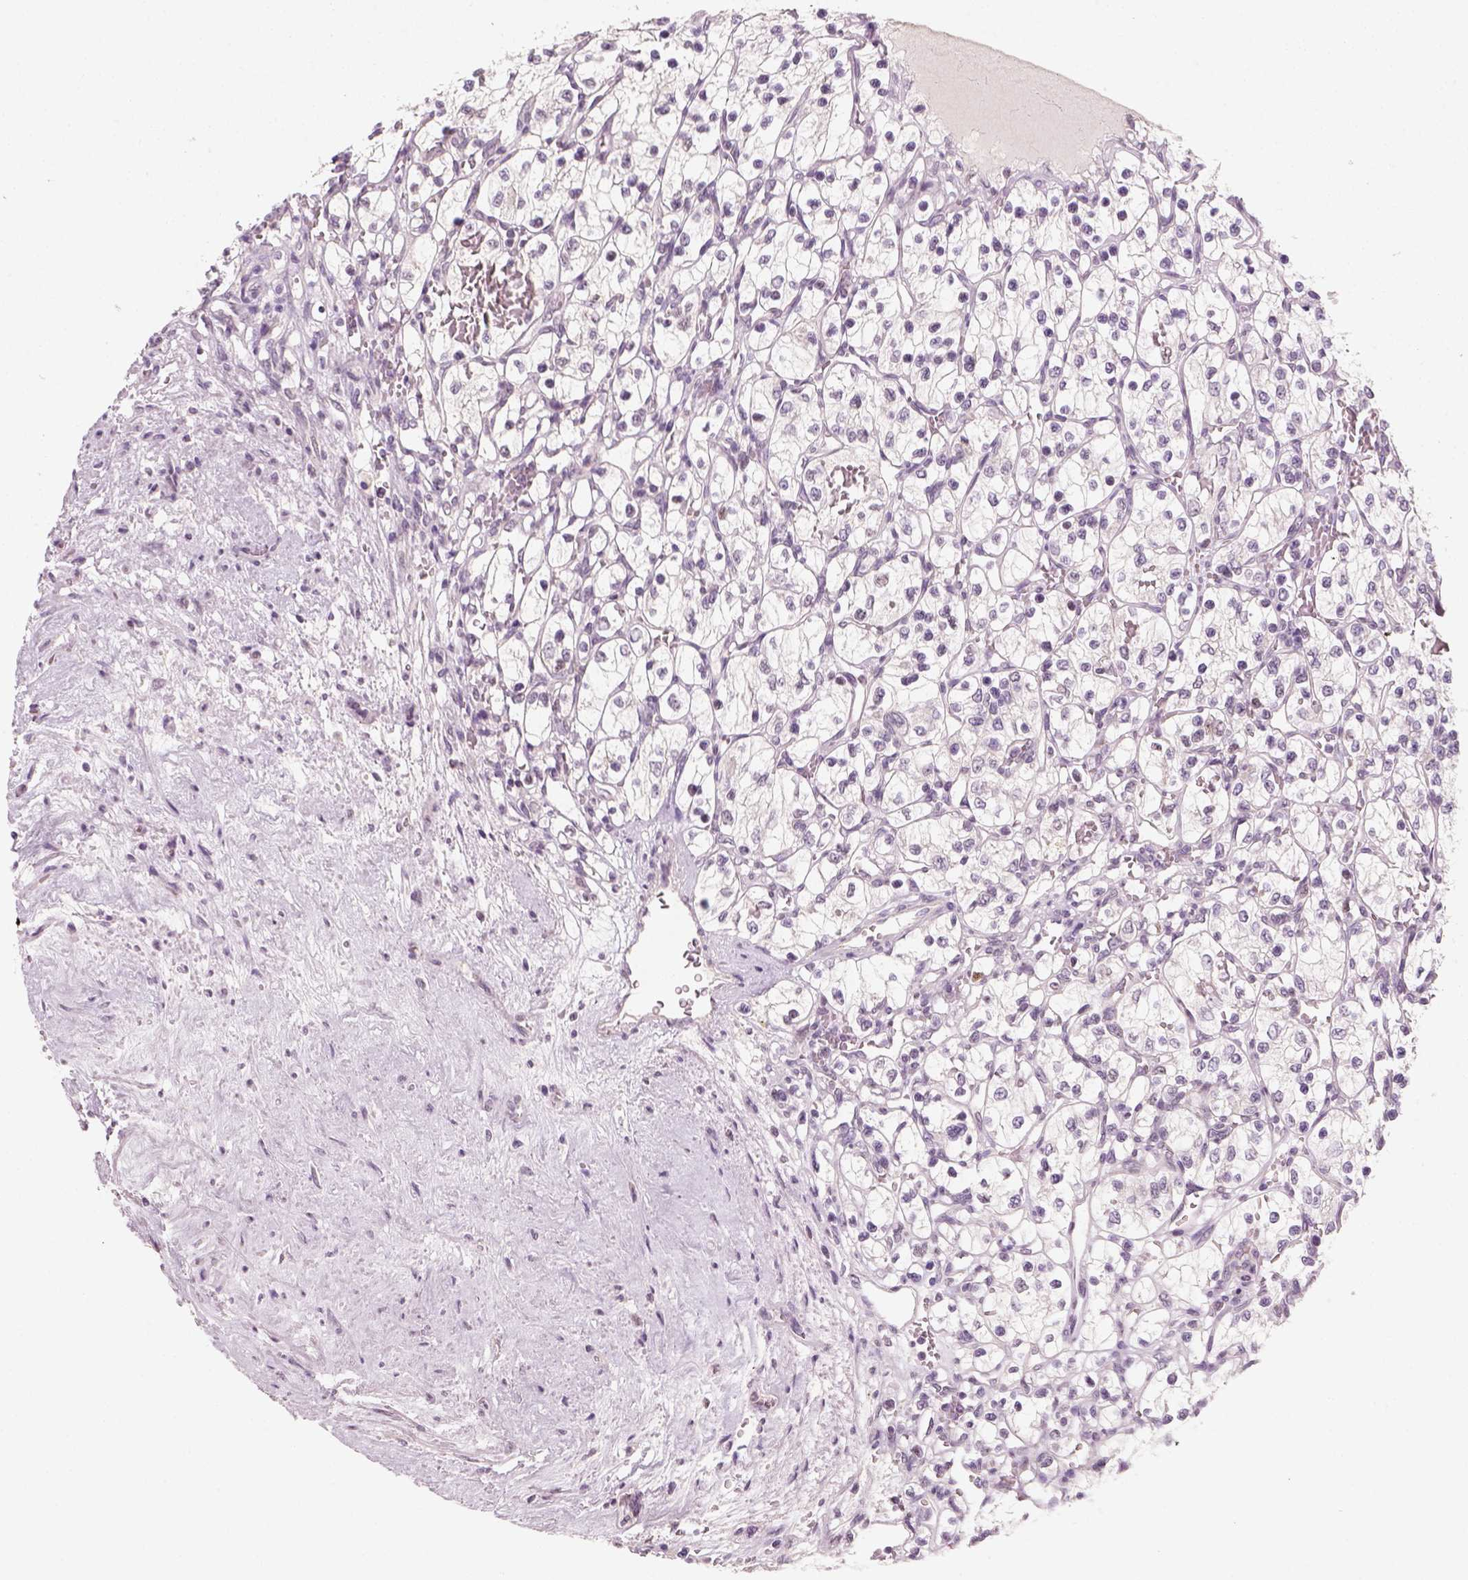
{"staining": {"intensity": "negative", "quantity": "none", "location": "none"}, "tissue": "renal cancer", "cell_type": "Tumor cells", "image_type": "cancer", "snomed": [{"axis": "morphology", "description": "Adenocarcinoma, NOS"}, {"axis": "topography", "description": "Kidney"}], "caption": "This micrograph is of renal cancer stained with IHC to label a protein in brown with the nuclei are counter-stained blue. There is no expression in tumor cells.", "gene": "TP53", "patient": {"sex": "female", "age": 69}}